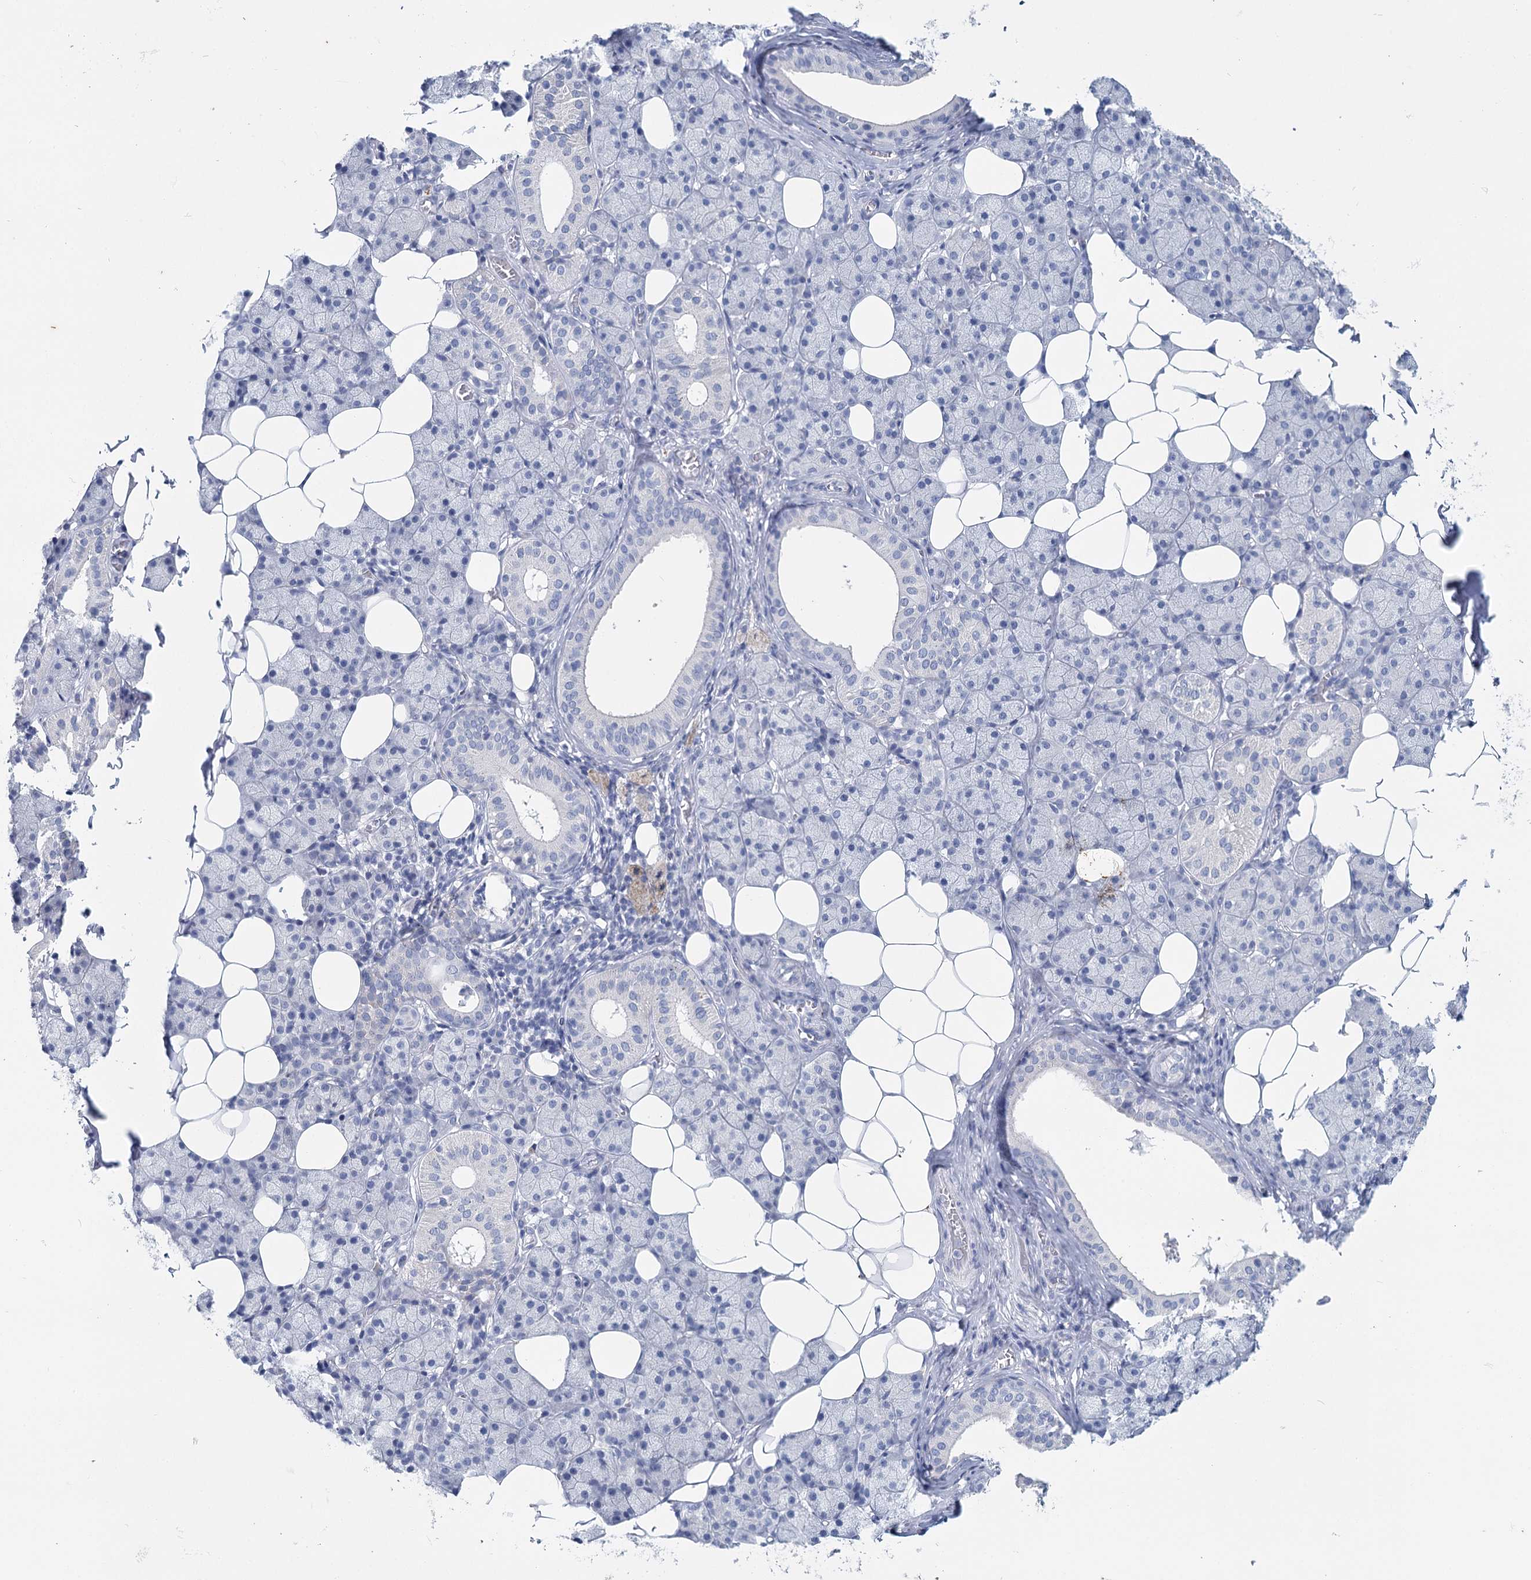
{"staining": {"intensity": "moderate", "quantity": "<25%", "location": "cytoplasmic/membranous"}, "tissue": "salivary gland", "cell_type": "Glandular cells", "image_type": "normal", "snomed": [{"axis": "morphology", "description": "Normal tissue, NOS"}, {"axis": "topography", "description": "Salivary gland"}], "caption": "DAB immunohistochemical staining of unremarkable human salivary gland shows moderate cytoplasmic/membranous protein expression in about <25% of glandular cells.", "gene": "METTL7B", "patient": {"sex": "female", "age": 33}}